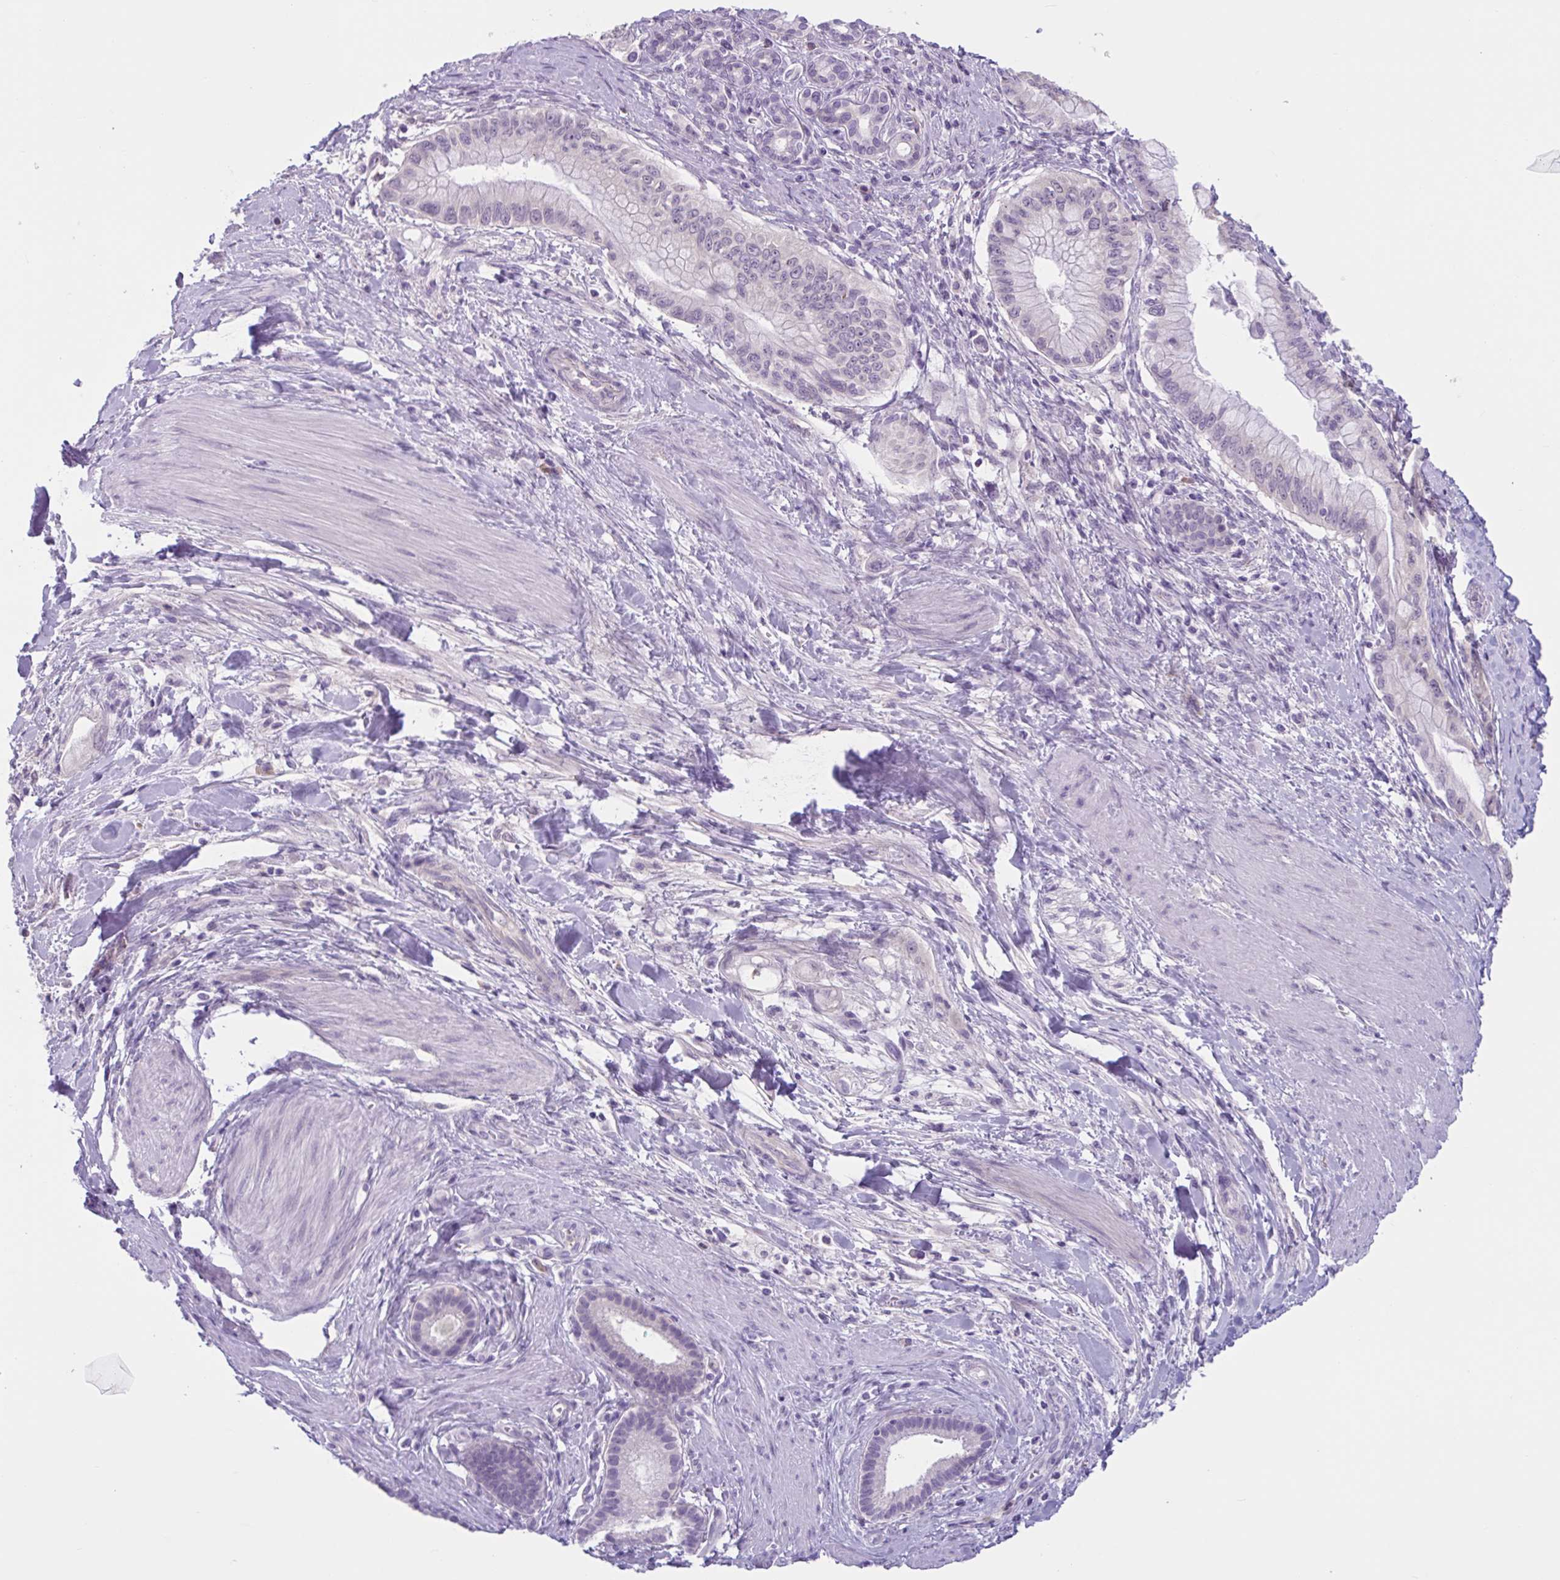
{"staining": {"intensity": "negative", "quantity": "none", "location": "none"}, "tissue": "pancreatic cancer", "cell_type": "Tumor cells", "image_type": "cancer", "snomed": [{"axis": "morphology", "description": "Adenocarcinoma, NOS"}, {"axis": "topography", "description": "Pancreas"}], "caption": "Tumor cells show no significant protein staining in pancreatic cancer.", "gene": "WNT9B", "patient": {"sex": "male", "age": 48}}